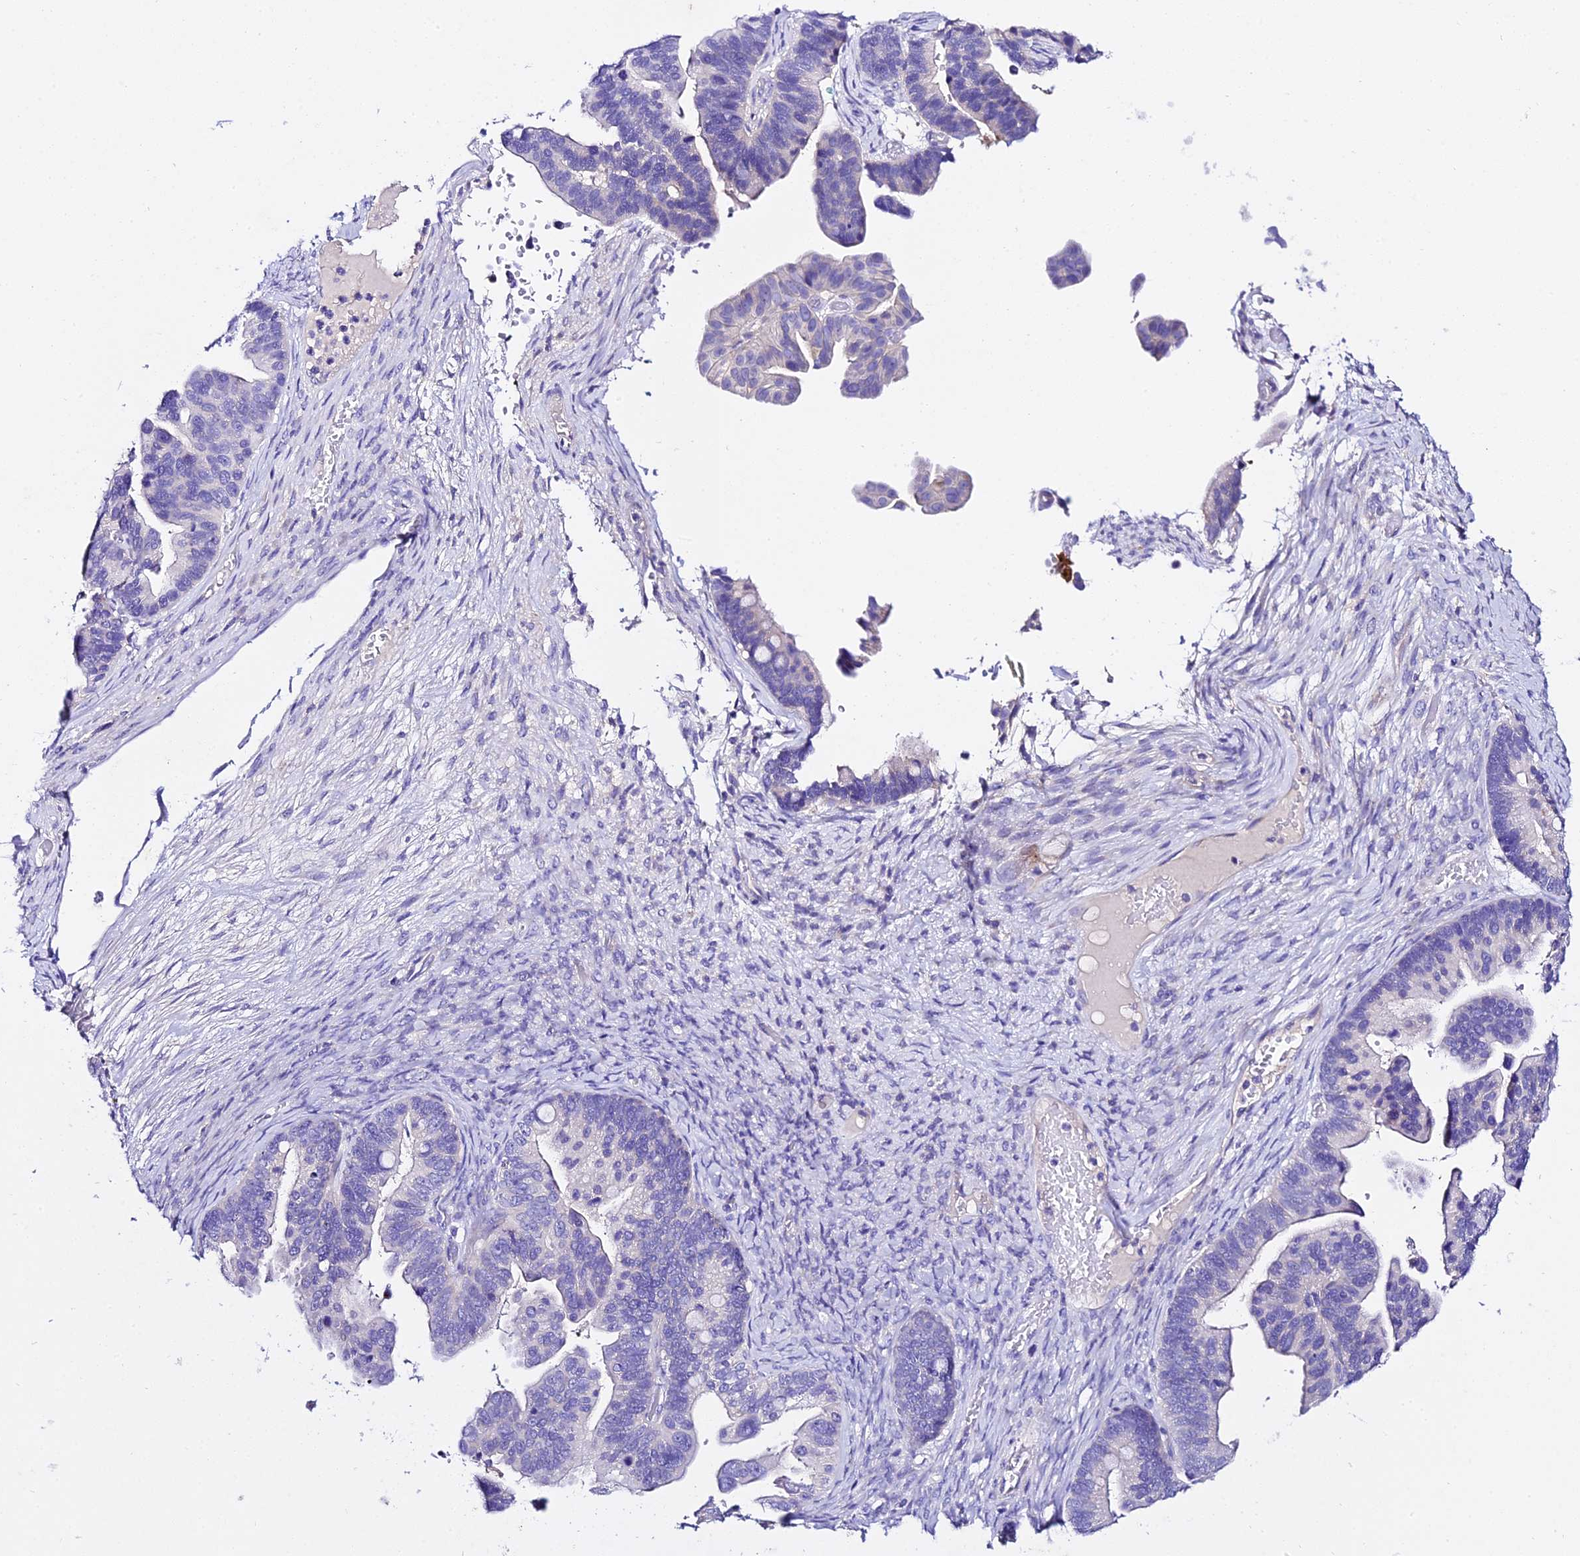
{"staining": {"intensity": "negative", "quantity": "none", "location": "none"}, "tissue": "ovarian cancer", "cell_type": "Tumor cells", "image_type": "cancer", "snomed": [{"axis": "morphology", "description": "Cystadenocarcinoma, serous, NOS"}, {"axis": "topography", "description": "Ovary"}], "caption": "Immunohistochemistry image of human ovarian cancer stained for a protein (brown), which shows no expression in tumor cells.", "gene": "TMEM117", "patient": {"sex": "female", "age": 56}}